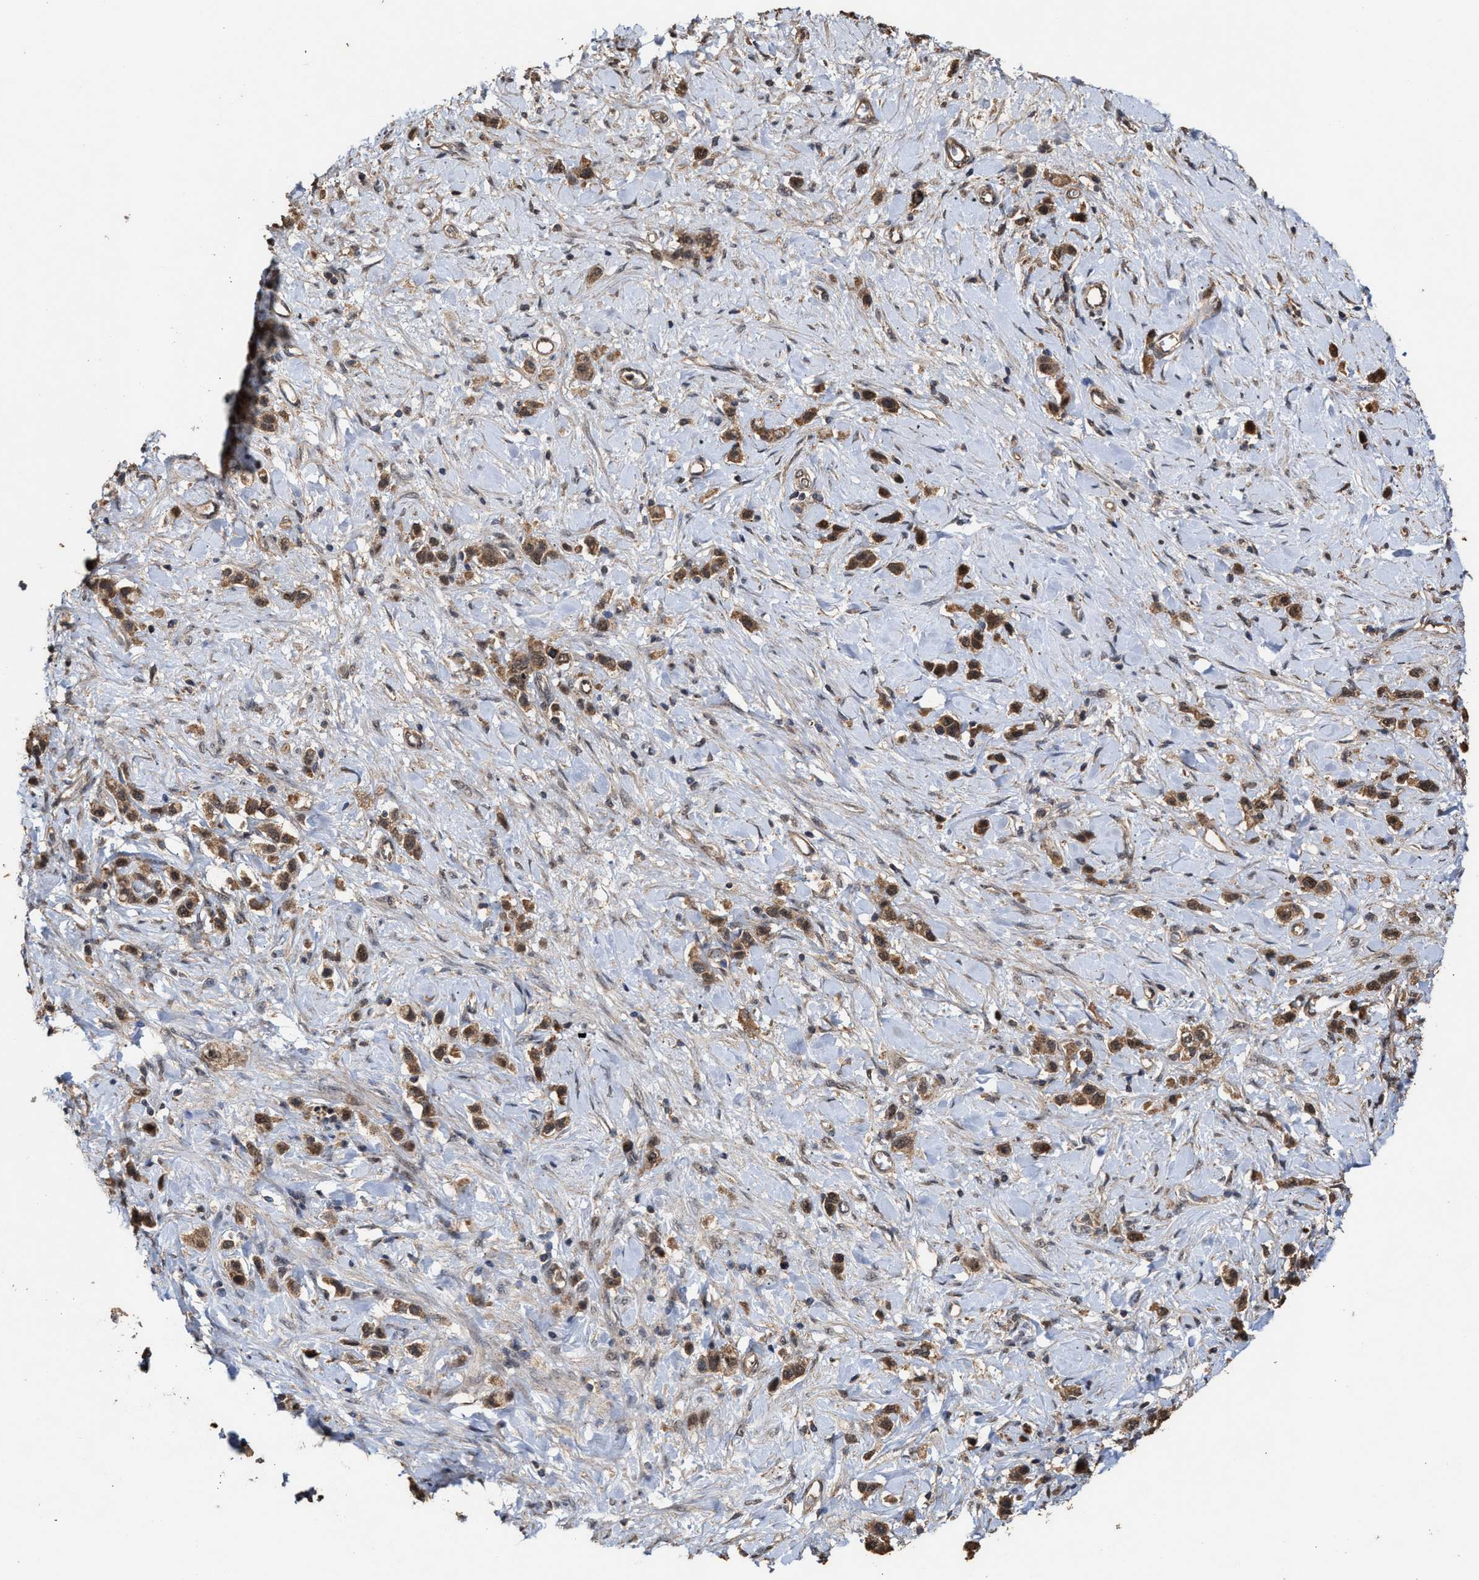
{"staining": {"intensity": "moderate", "quantity": ">75%", "location": "cytoplasmic/membranous,nuclear"}, "tissue": "stomach cancer", "cell_type": "Tumor cells", "image_type": "cancer", "snomed": [{"axis": "morphology", "description": "Adenocarcinoma, NOS"}, {"axis": "topography", "description": "Stomach"}], "caption": "Moderate cytoplasmic/membranous and nuclear protein positivity is seen in about >75% of tumor cells in adenocarcinoma (stomach). The protein of interest is stained brown, and the nuclei are stained in blue (DAB (3,3'-diaminobenzidine) IHC with brightfield microscopy, high magnification).", "gene": "ZNHIT6", "patient": {"sex": "female", "age": 65}}